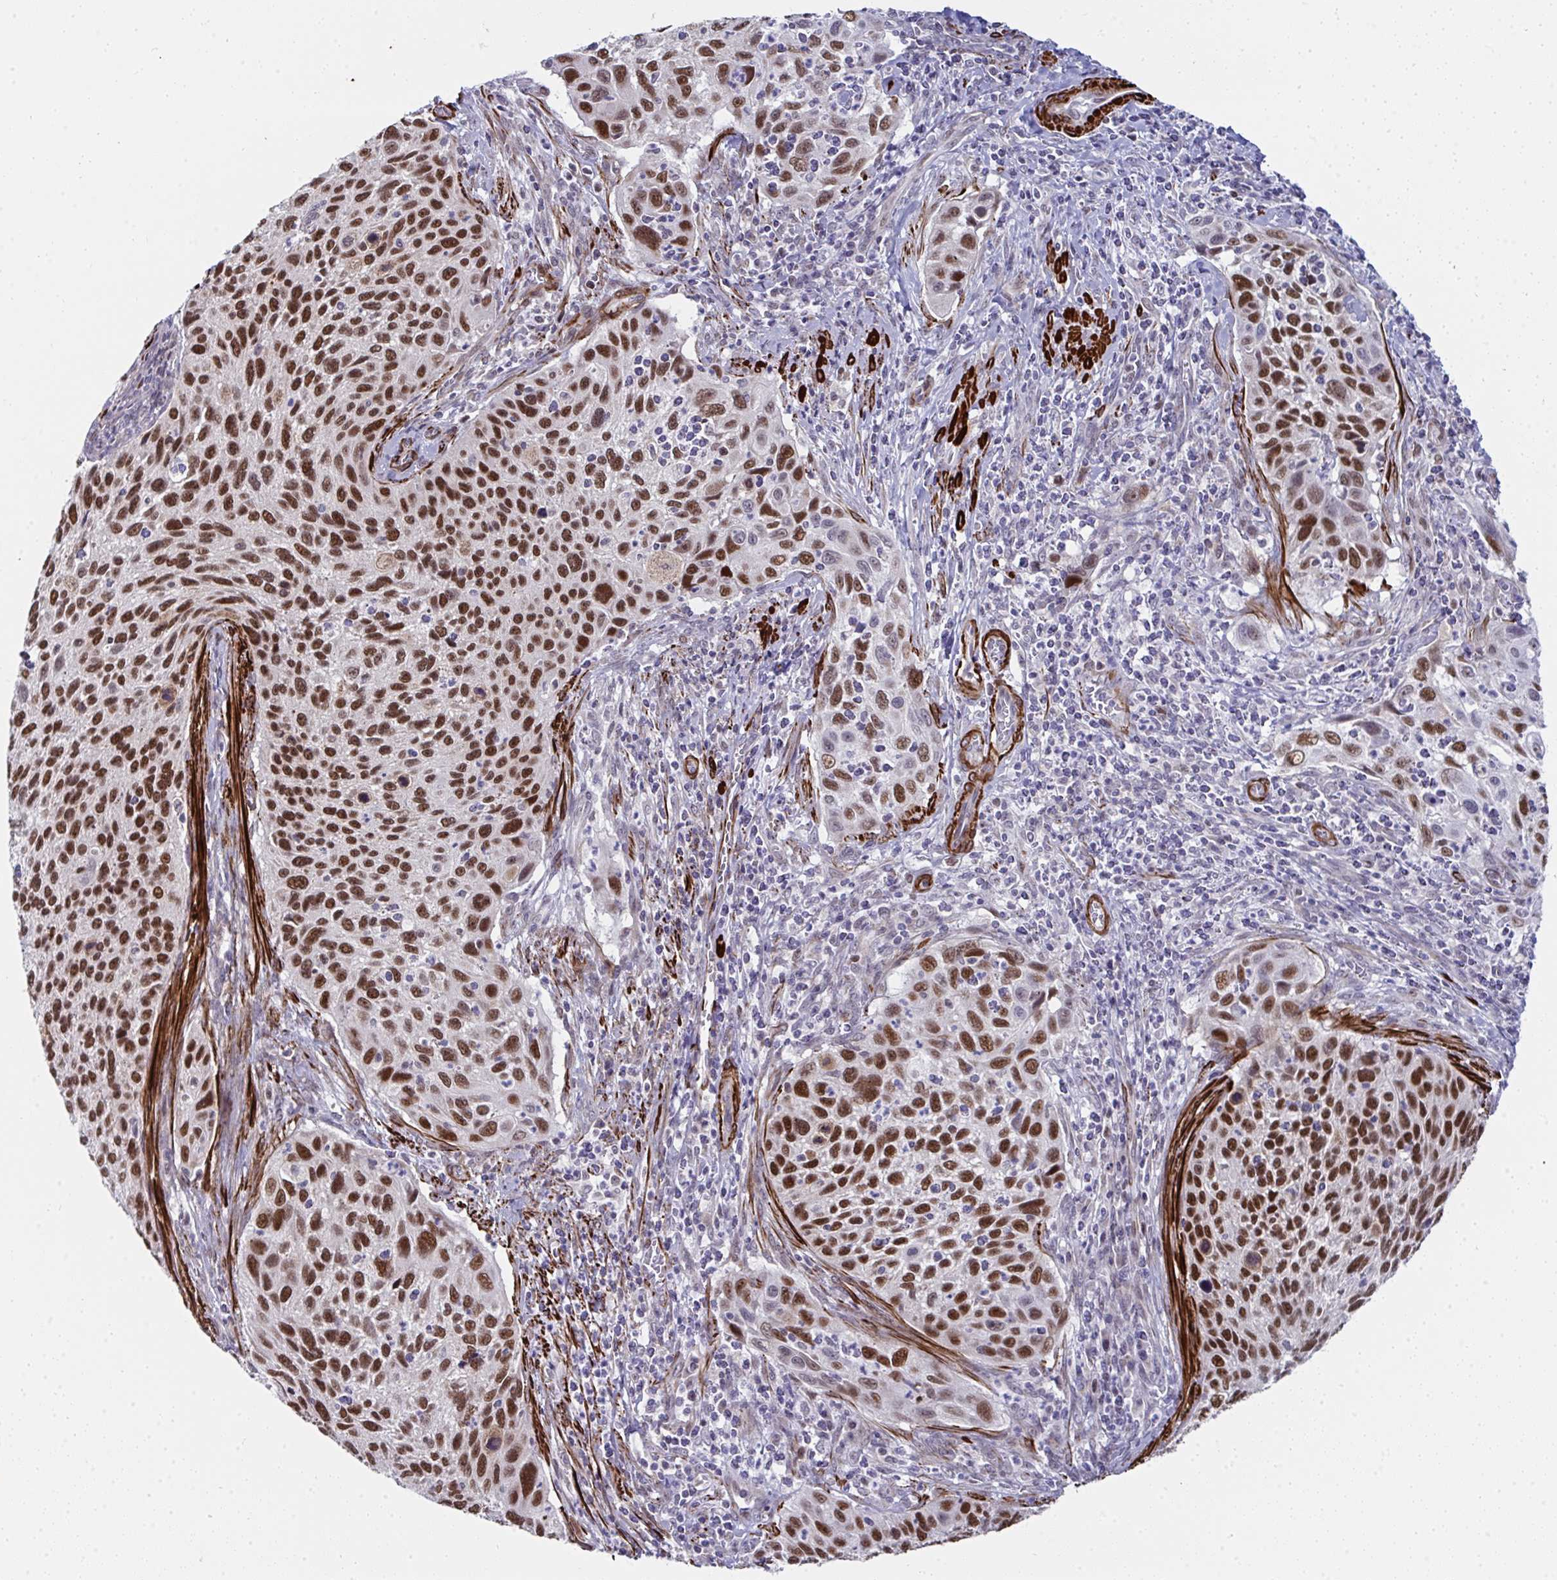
{"staining": {"intensity": "strong", "quantity": ">75%", "location": "nuclear"}, "tissue": "cervical cancer", "cell_type": "Tumor cells", "image_type": "cancer", "snomed": [{"axis": "morphology", "description": "Squamous cell carcinoma, NOS"}, {"axis": "topography", "description": "Cervix"}], "caption": "High-power microscopy captured an immunohistochemistry micrograph of cervical squamous cell carcinoma, revealing strong nuclear expression in about >75% of tumor cells.", "gene": "GINS2", "patient": {"sex": "female", "age": 70}}